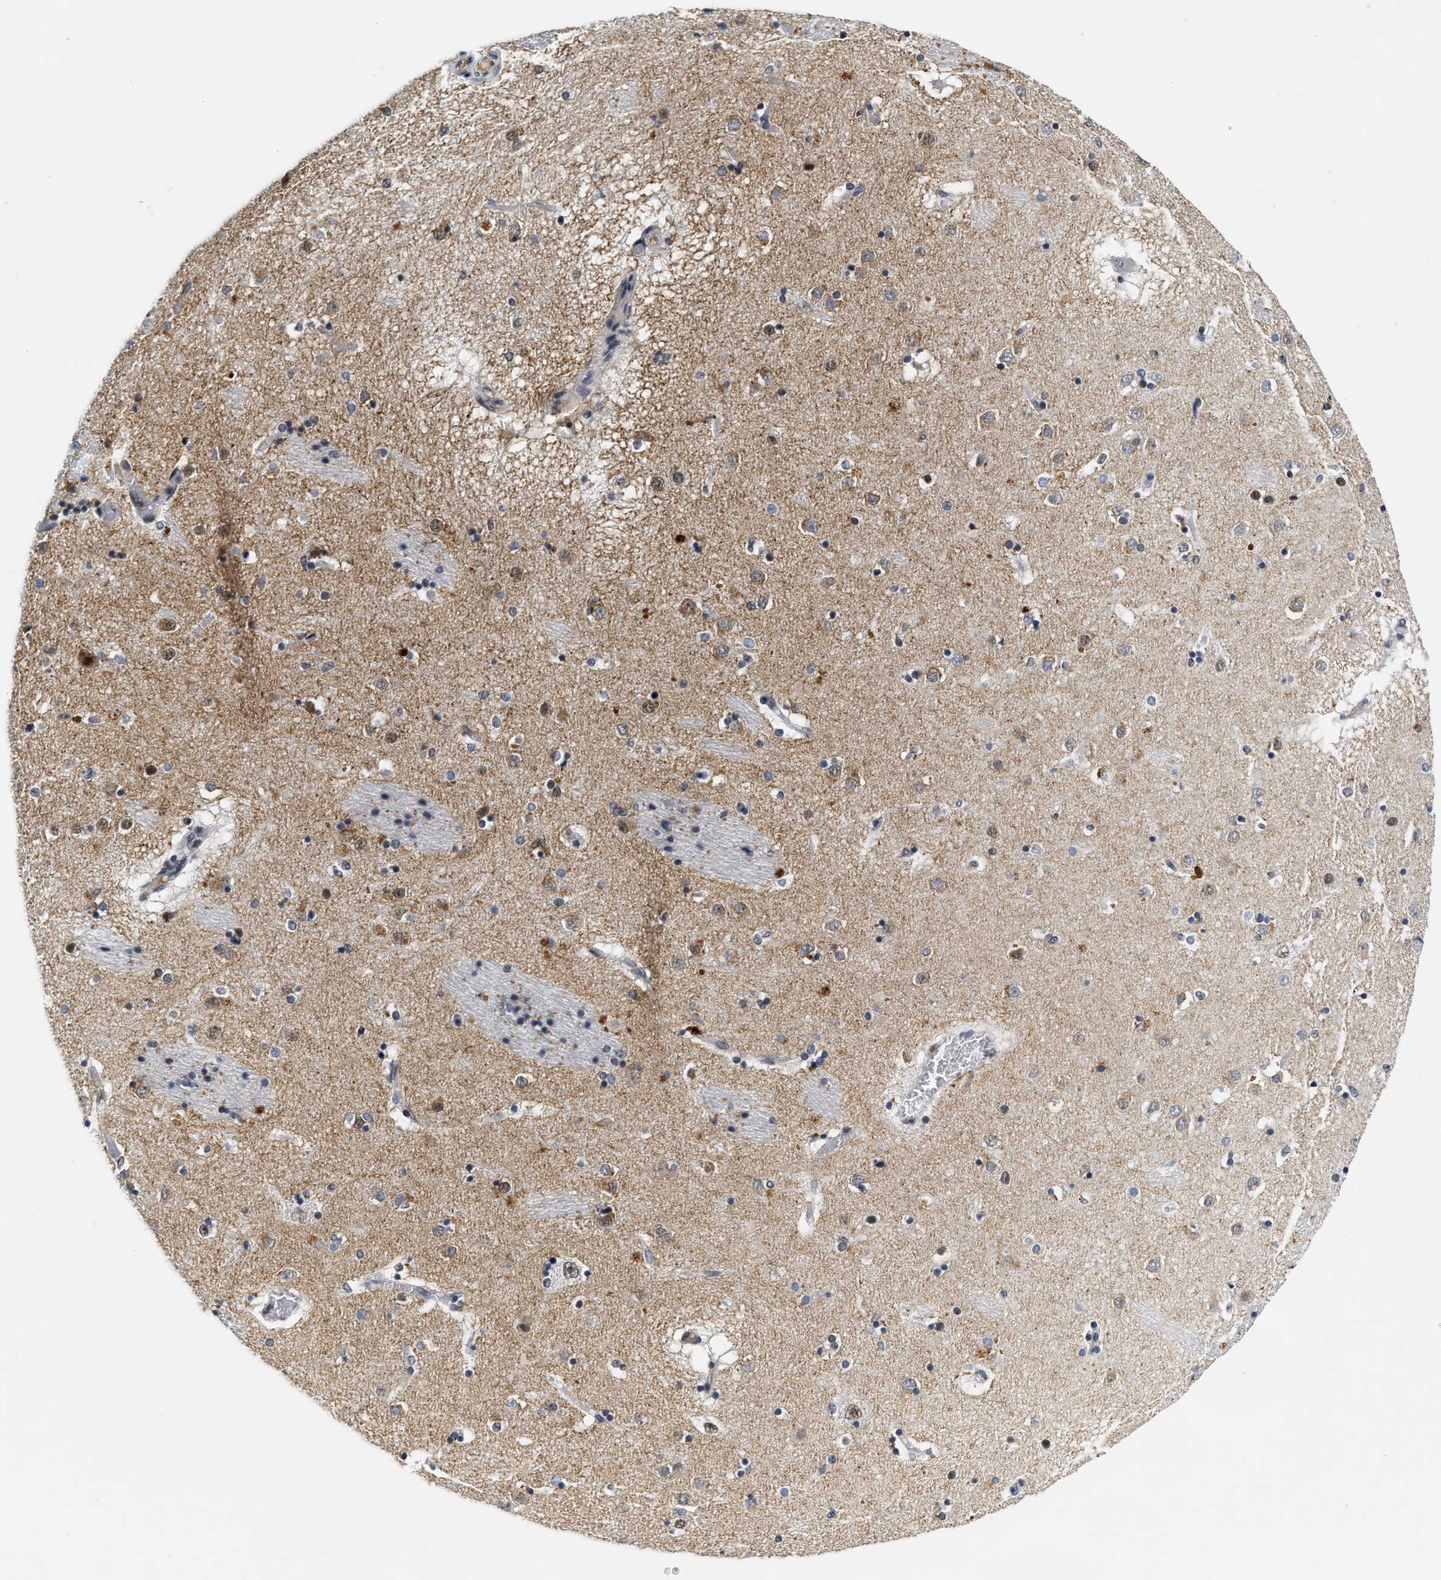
{"staining": {"intensity": "moderate", "quantity": "<25%", "location": "nuclear"}, "tissue": "caudate", "cell_type": "Glial cells", "image_type": "normal", "snomed": [{"axis": "morphology", "description": "Normal tissue, NOS"}, {"axis": "topography", "description": "Lateral ventricle wall"}], "caption": "The photomicrograph exhibits immunohistochemical staining of unremarkable caudate. There is moderate nuclear positivity is identified in about <25% of glial cells.", "gene": "INIP", "patient": {"sex": "male", "age": 70}}